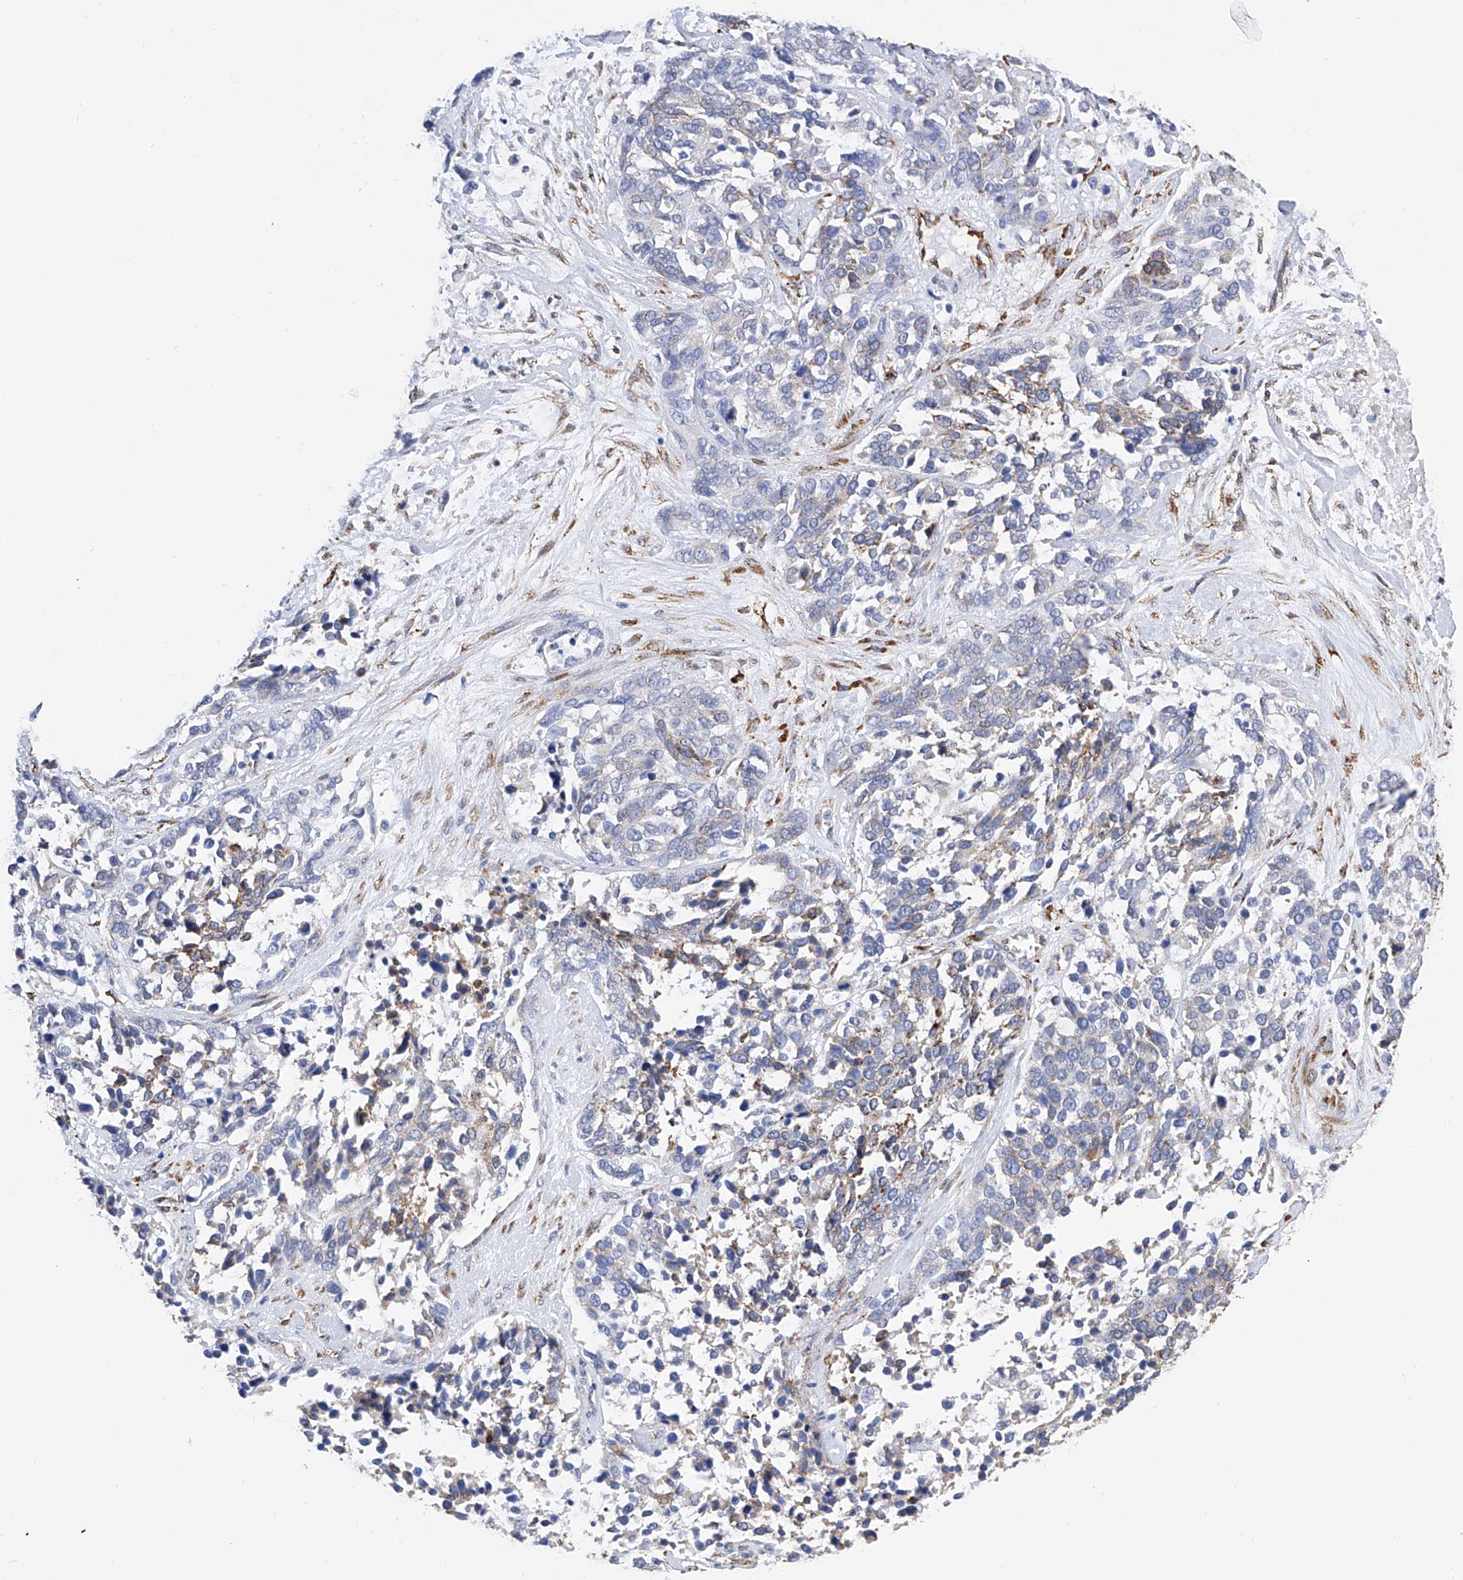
{"staining": {"intensity": "weak", "quantity": "<25%", "location": "cytoplasmic/membranous"}, "tissue": "ovarian cancer", "cell_type": "Tumor cells", "image_type": "cancer", "snomed": [{"axis": "morphology", "description": "Cystadenocarcinoma, serous, NOS"}, {"axis": "topography", "description": "Ovary"}], "caption": "Protein analysis of ovarian cancer displays no significant positivity in tumor cells.", "gene": "PDIA5", "patient": {"sex": "female", "age": 44}}